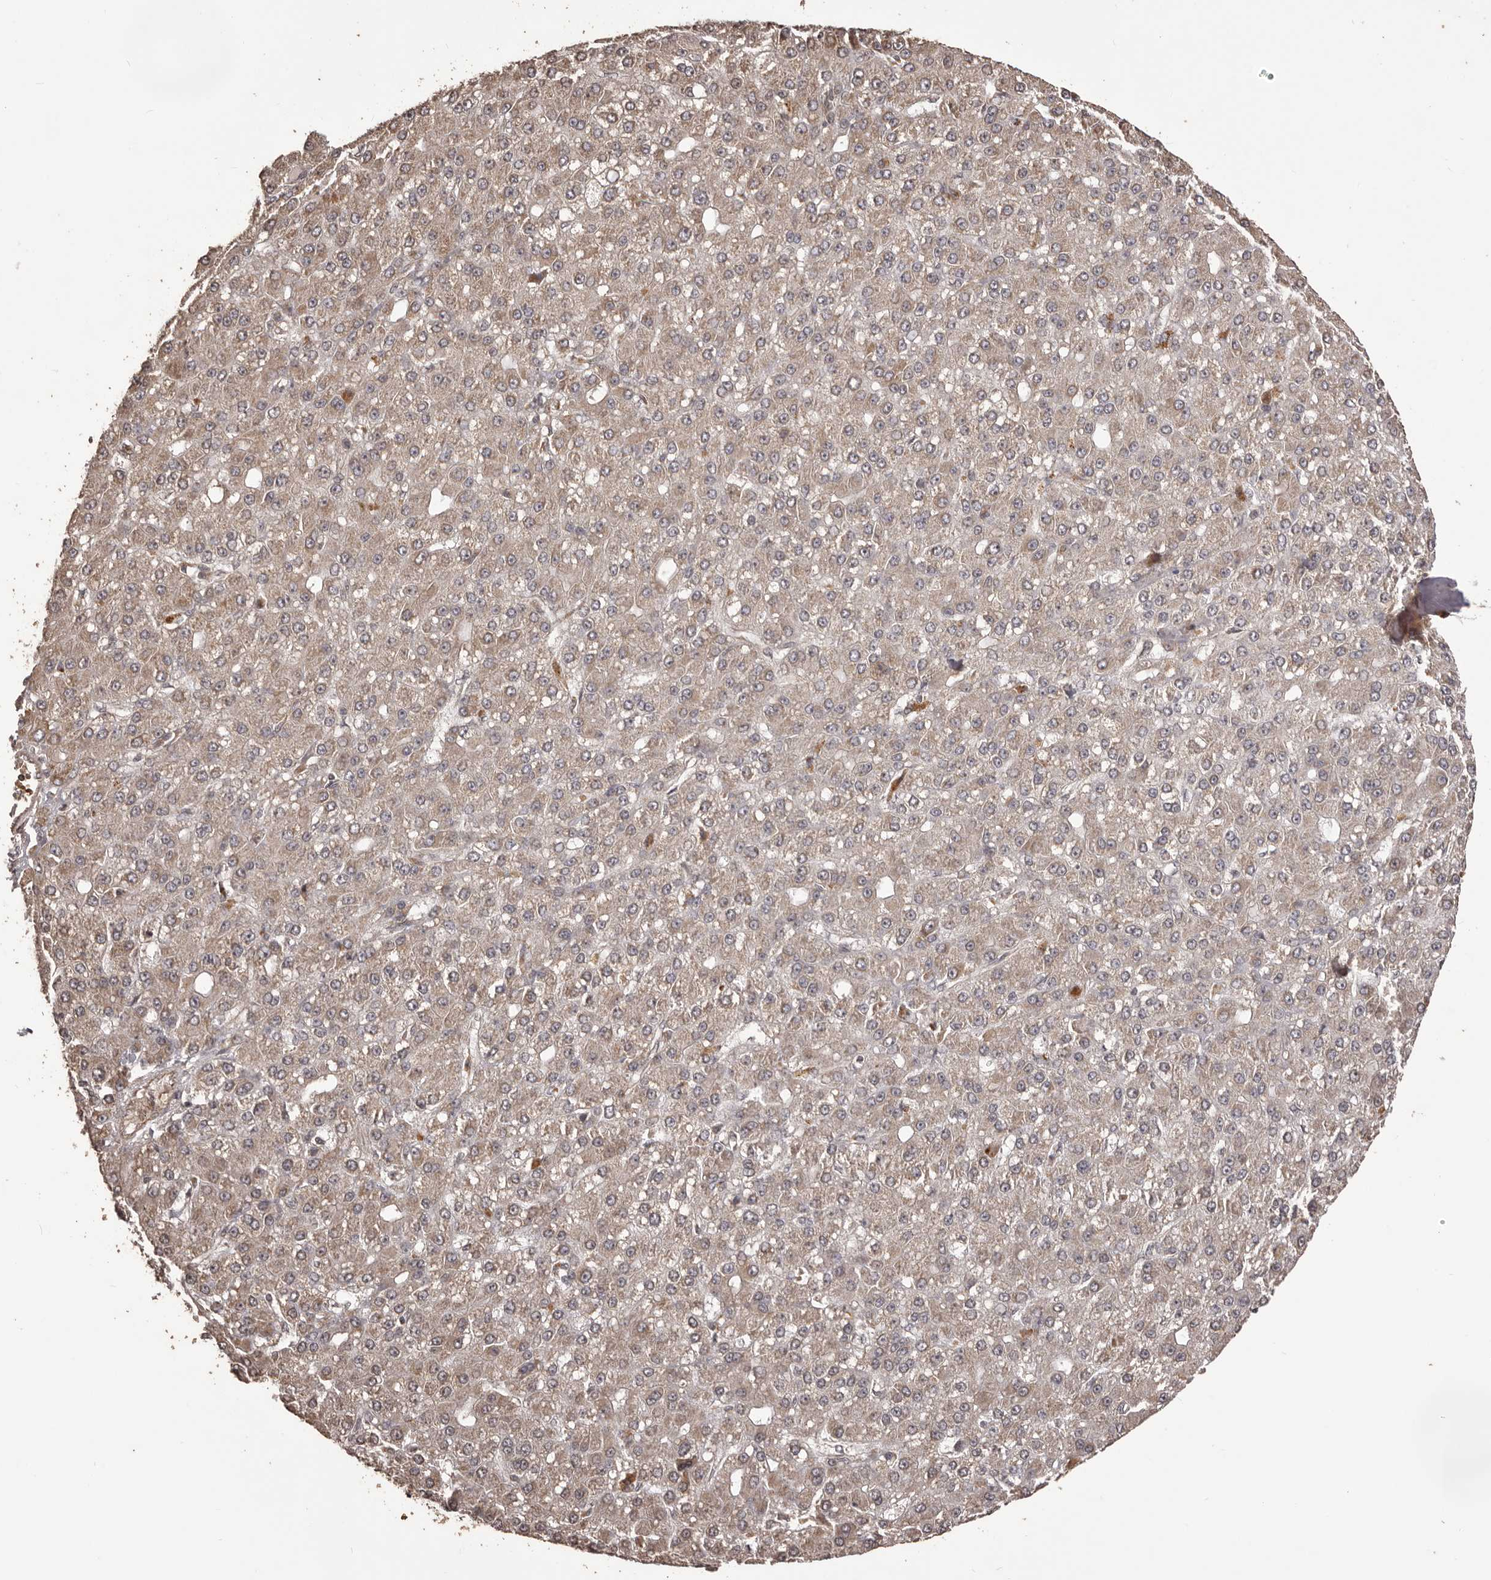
{"staining": {"intensity": "weak", "quantity": ">75%", "location": "cytoplasmic/membranous"}, "tissue": "liver cancer", "cell_type": "Tumor cells", "image_type": "cancer", "snomed": [{"axis": "morphology", "description": "Carcinoma, Hepatocellular, NOS"}, {"axis": "topography", "description": "Liver"}], "caption": "Immunohistochemistry (IHC) photomicrograph of human liver cancer stained for a protein (brown), which displays low levels of weak cytoplasmic/membranous positivity in about >75% of tumor cells.", "gene": "QRSL1", "patient": {"sex": "male", "age": 67}}